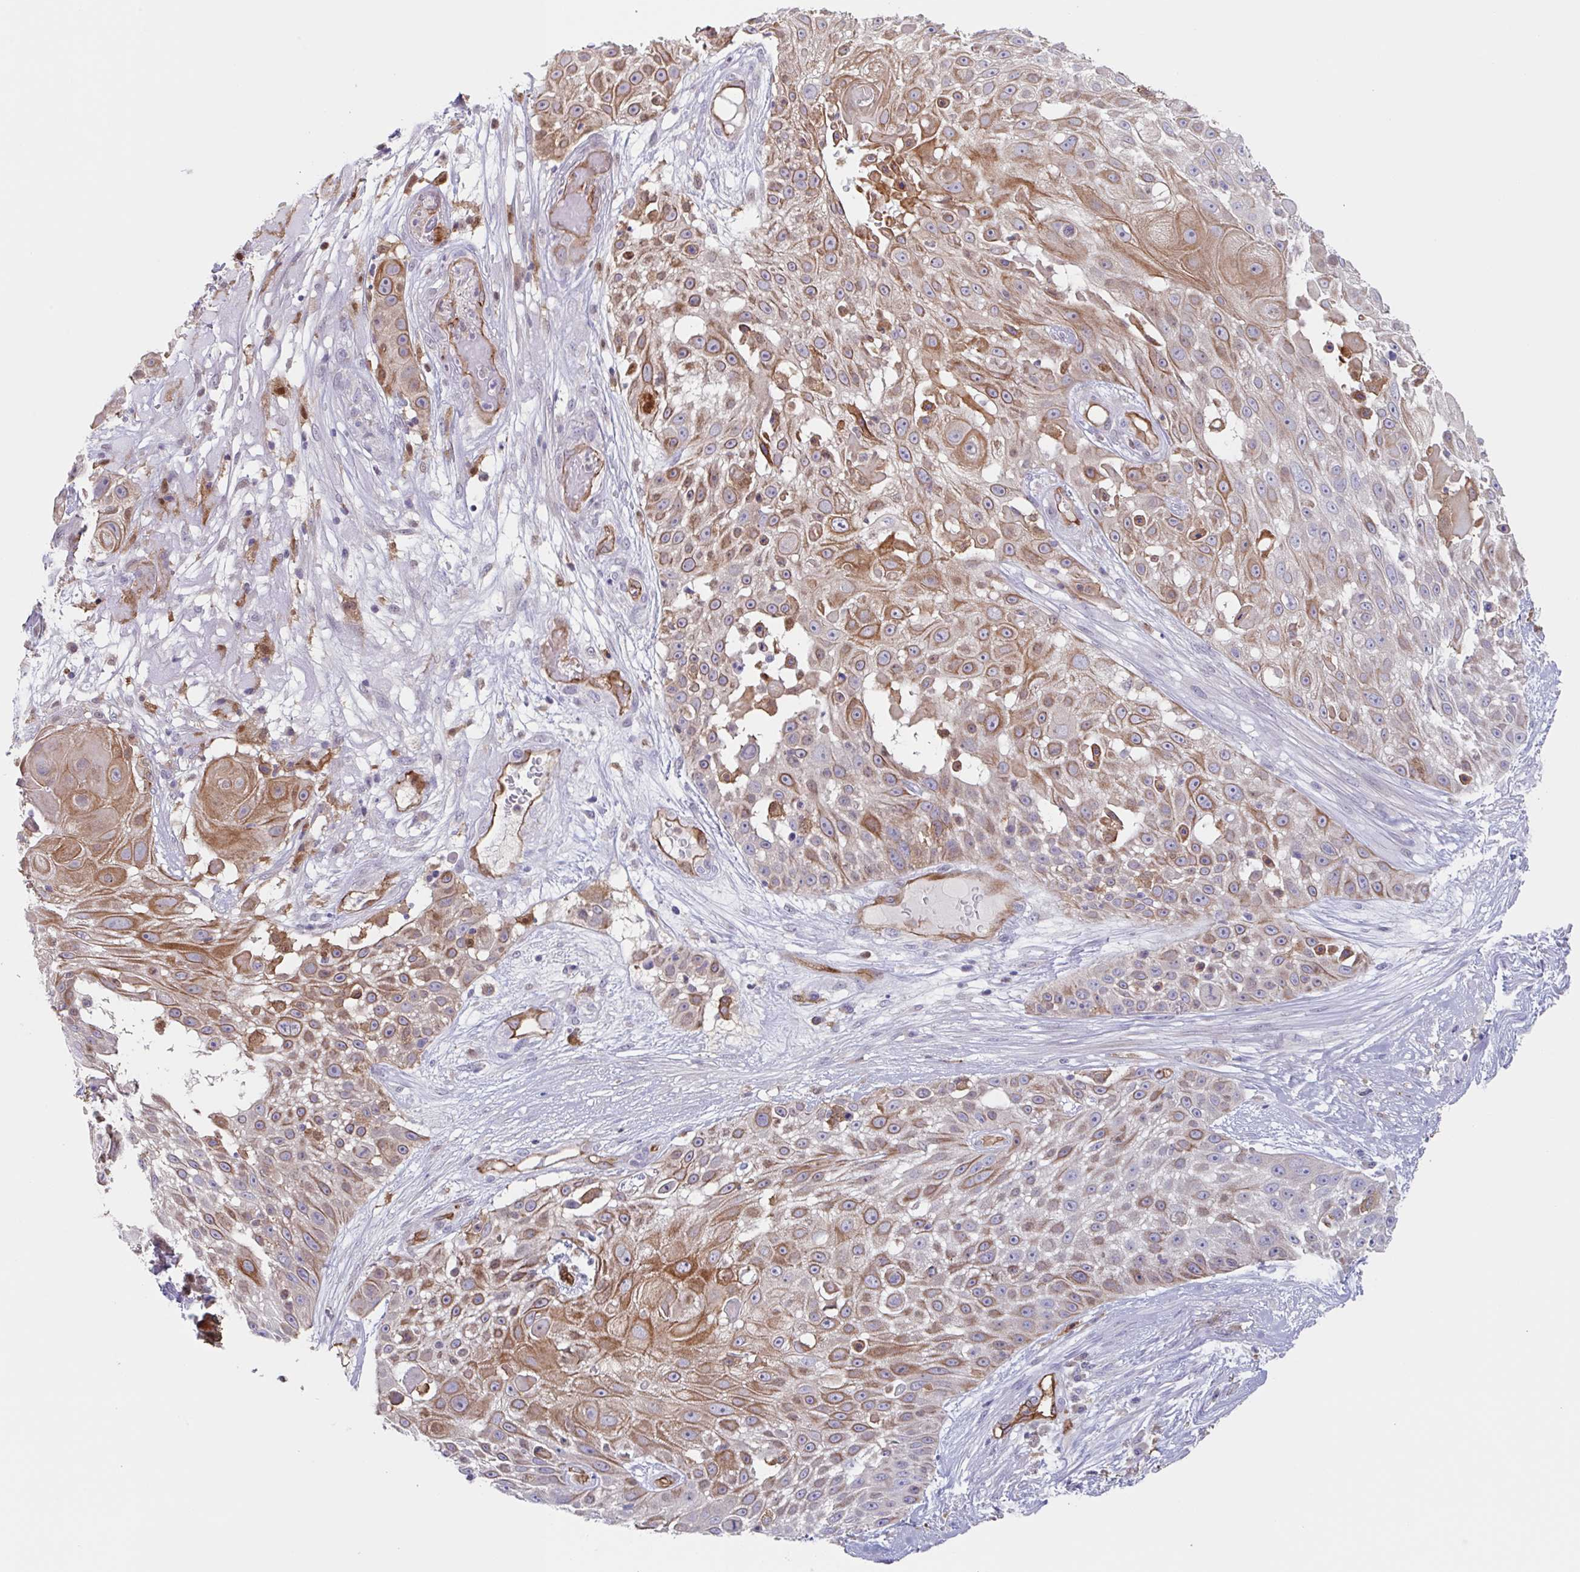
{"staining": {"intensity": "moderate", "quantity": "25%-75%", "location": "cytoplasmic/membranous"}, "tissue": "skin cancer", "cell_type": "Tumor cells", "image_type": "cancer", "snomed": [{"axis": "morphology", "description": "Squamous cell carcinoma, NOS"}, {"axis": "topography", "description": "Skin"}], "caption": "This photomicrograph exhibits immunohistochemistry (IHC) staining of human squamous cell carcinoma (skin), with medium moderate cytoplasmic/membranous positivity in approximately 25%-75% of tumor cells.", "gene": "EHD4", "patient": {"sex": "female", "age": 86}}